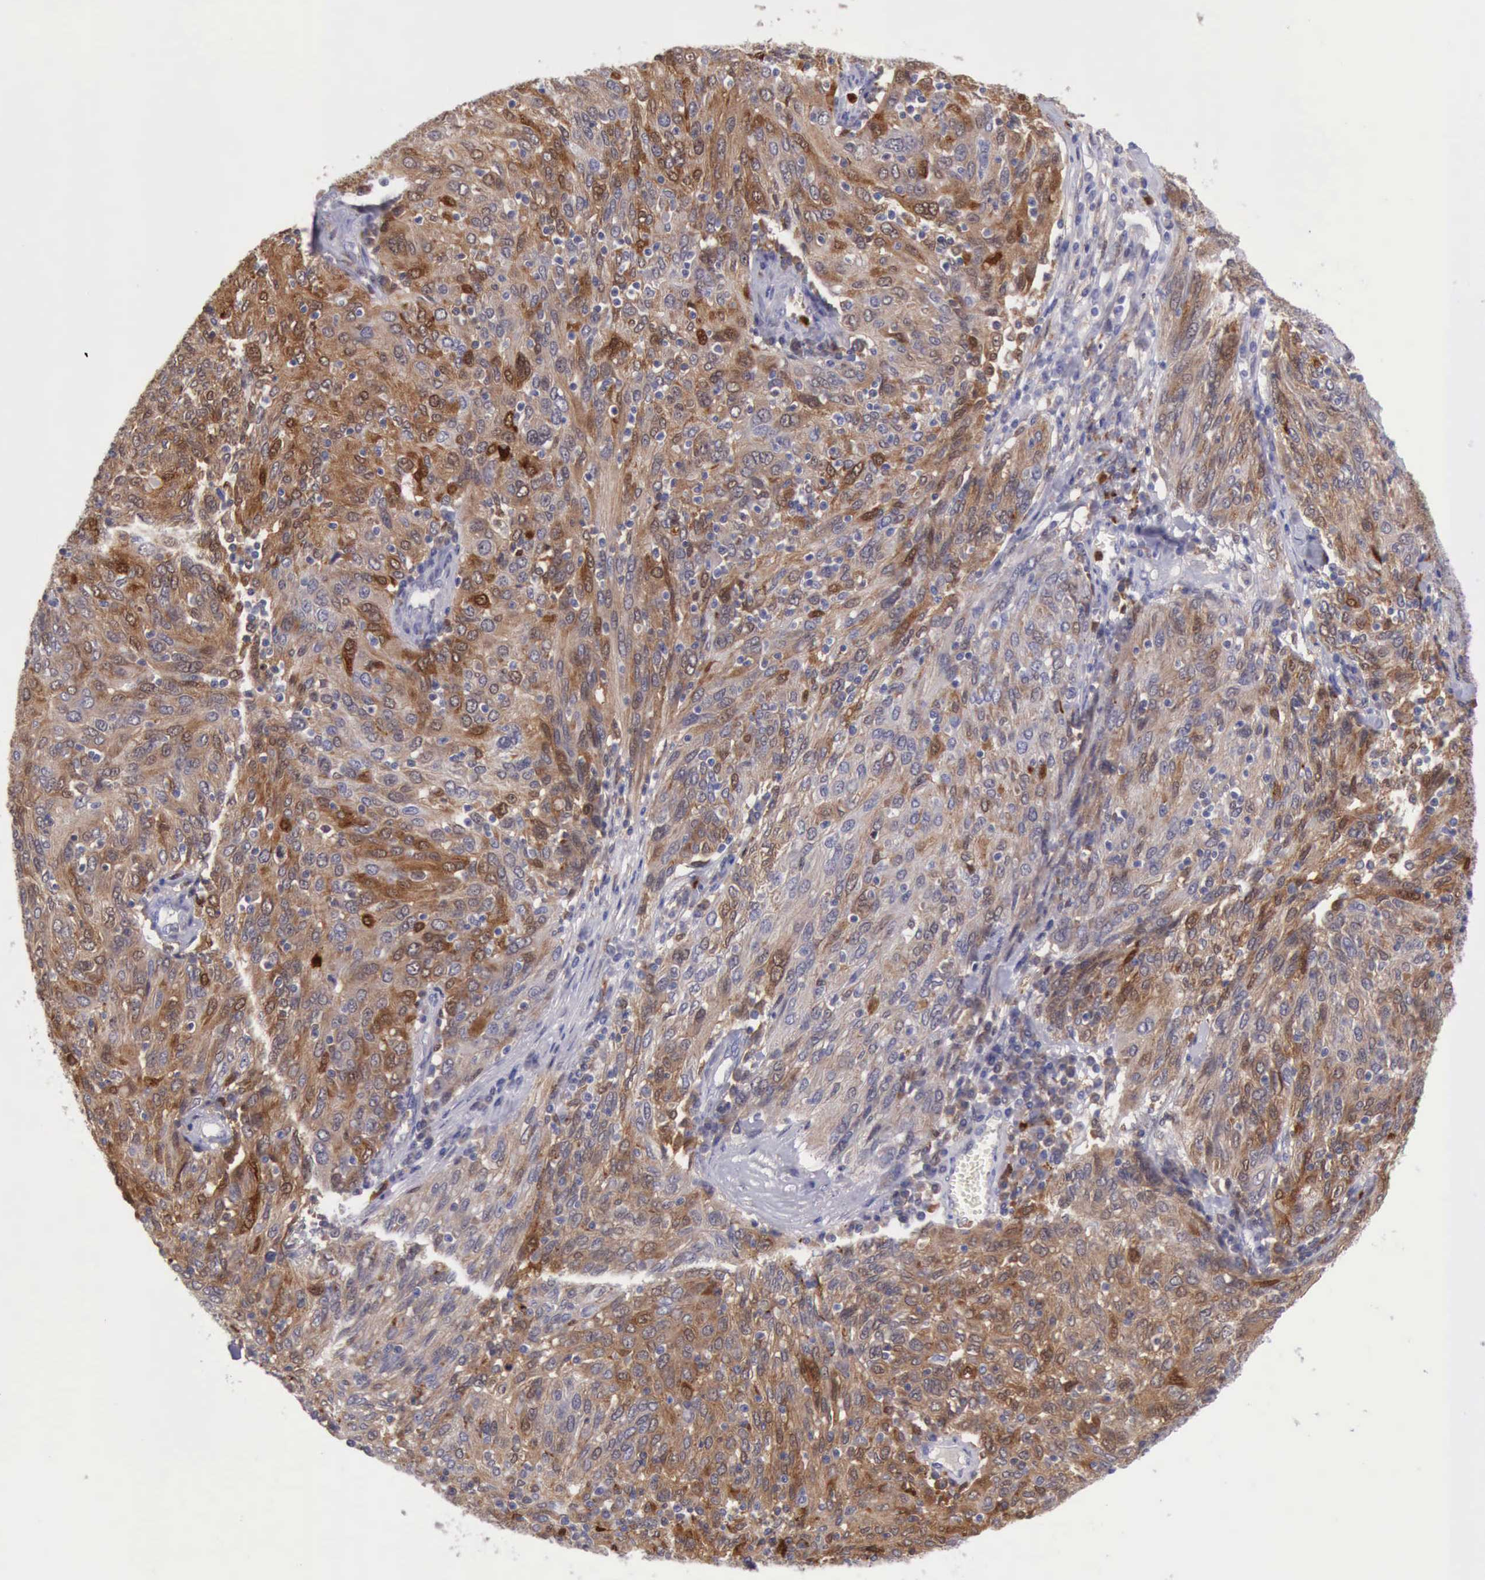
{"staining": {"intensity": "strong", "quantity": ">75%", "location": "cytoplasmic/membranous,nuclear"}, "tissue": "ovarian cancer", "cell_type": "Tumor cells", "image_type": "cancer", "snomed": [{"axis": "morphology", "description": "Carcinoma, endometroid"}, {"axis": "topography", "description": "Ovary"}], "caption": "Brown immunohistochemical staining in ovarian endometroid carcinoma shows strong cytoplasmic/membranous and nuclear expression in about >75% of tumor cells.", "gene": "CSTA", "patient": {"sex": "female", "age": 50}}